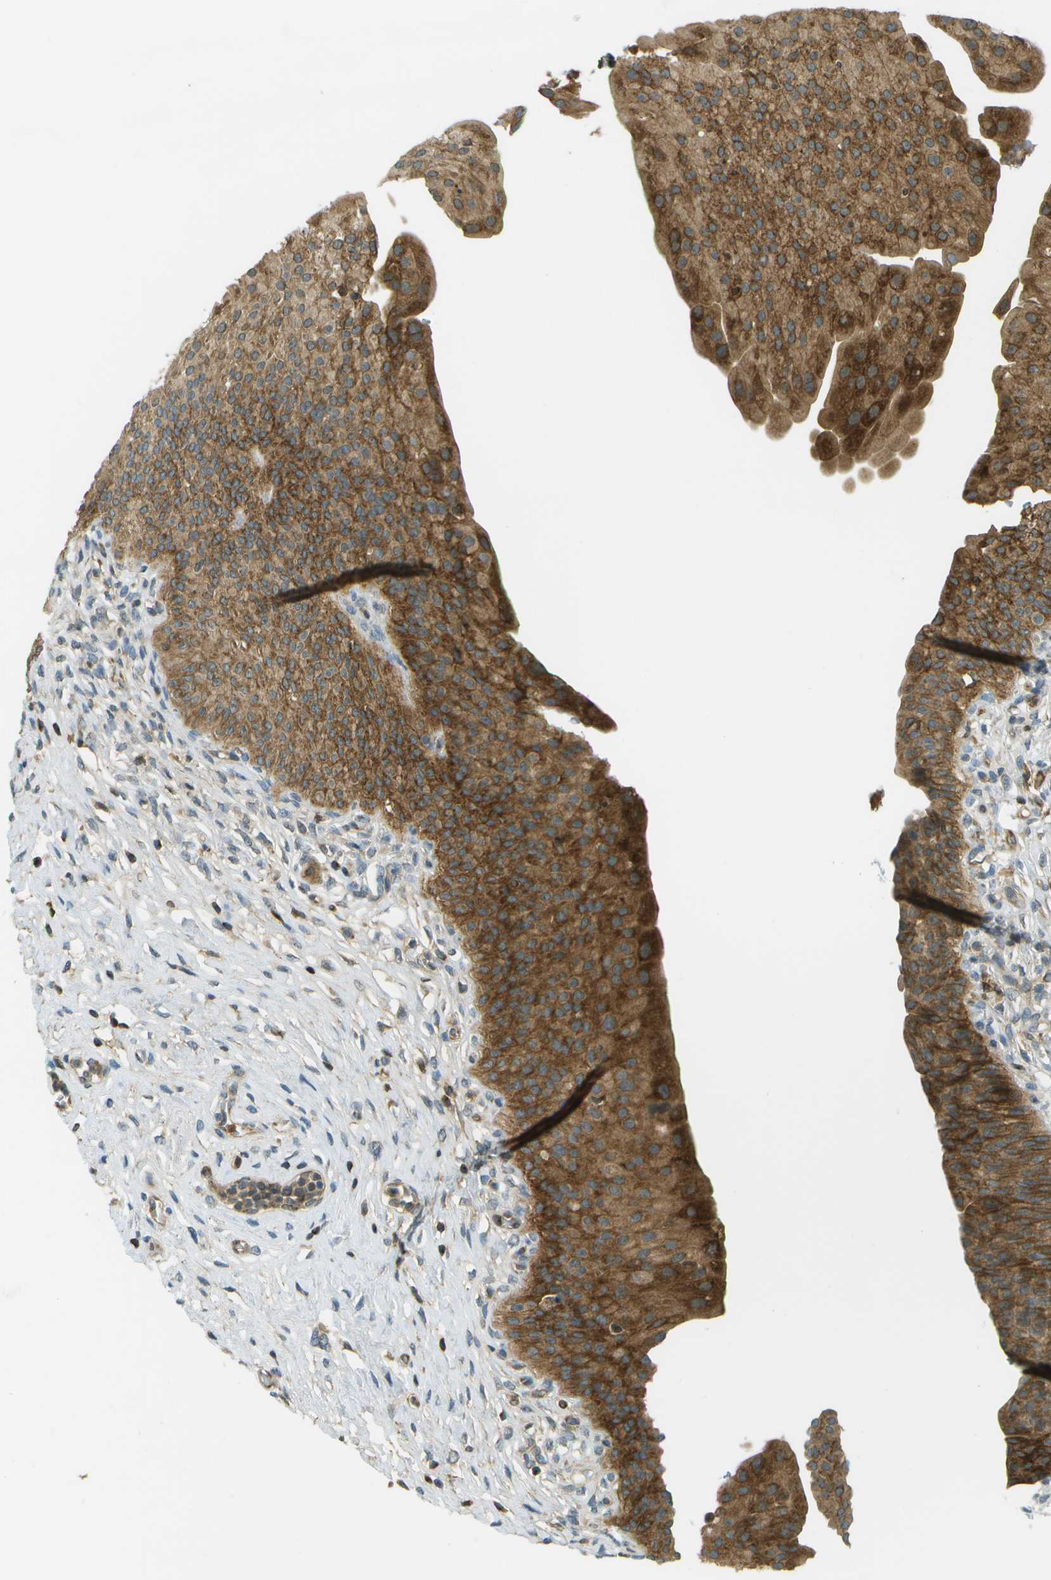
{"staining": {"intensity": "strong", "quantity": ">75%", "location": "cytoplasmic/membranous"}, "tissue": "urinary bladder", "cell_type": "Urothelial cells", "image_type": "normal", "snomed": [{"axis": "morphology", "description": "Normal tissue, NOS"}, {"axis": "topography", "description": "Urinary bladder"}], "caption": "This image displays IHC staining of normal urinary bladder, with high strong cytoplasmic/membranous staining in approximately >75% of urothelial cells.", "gene": "TMTC1", "patient": {"sex": "male", "age": 46}}